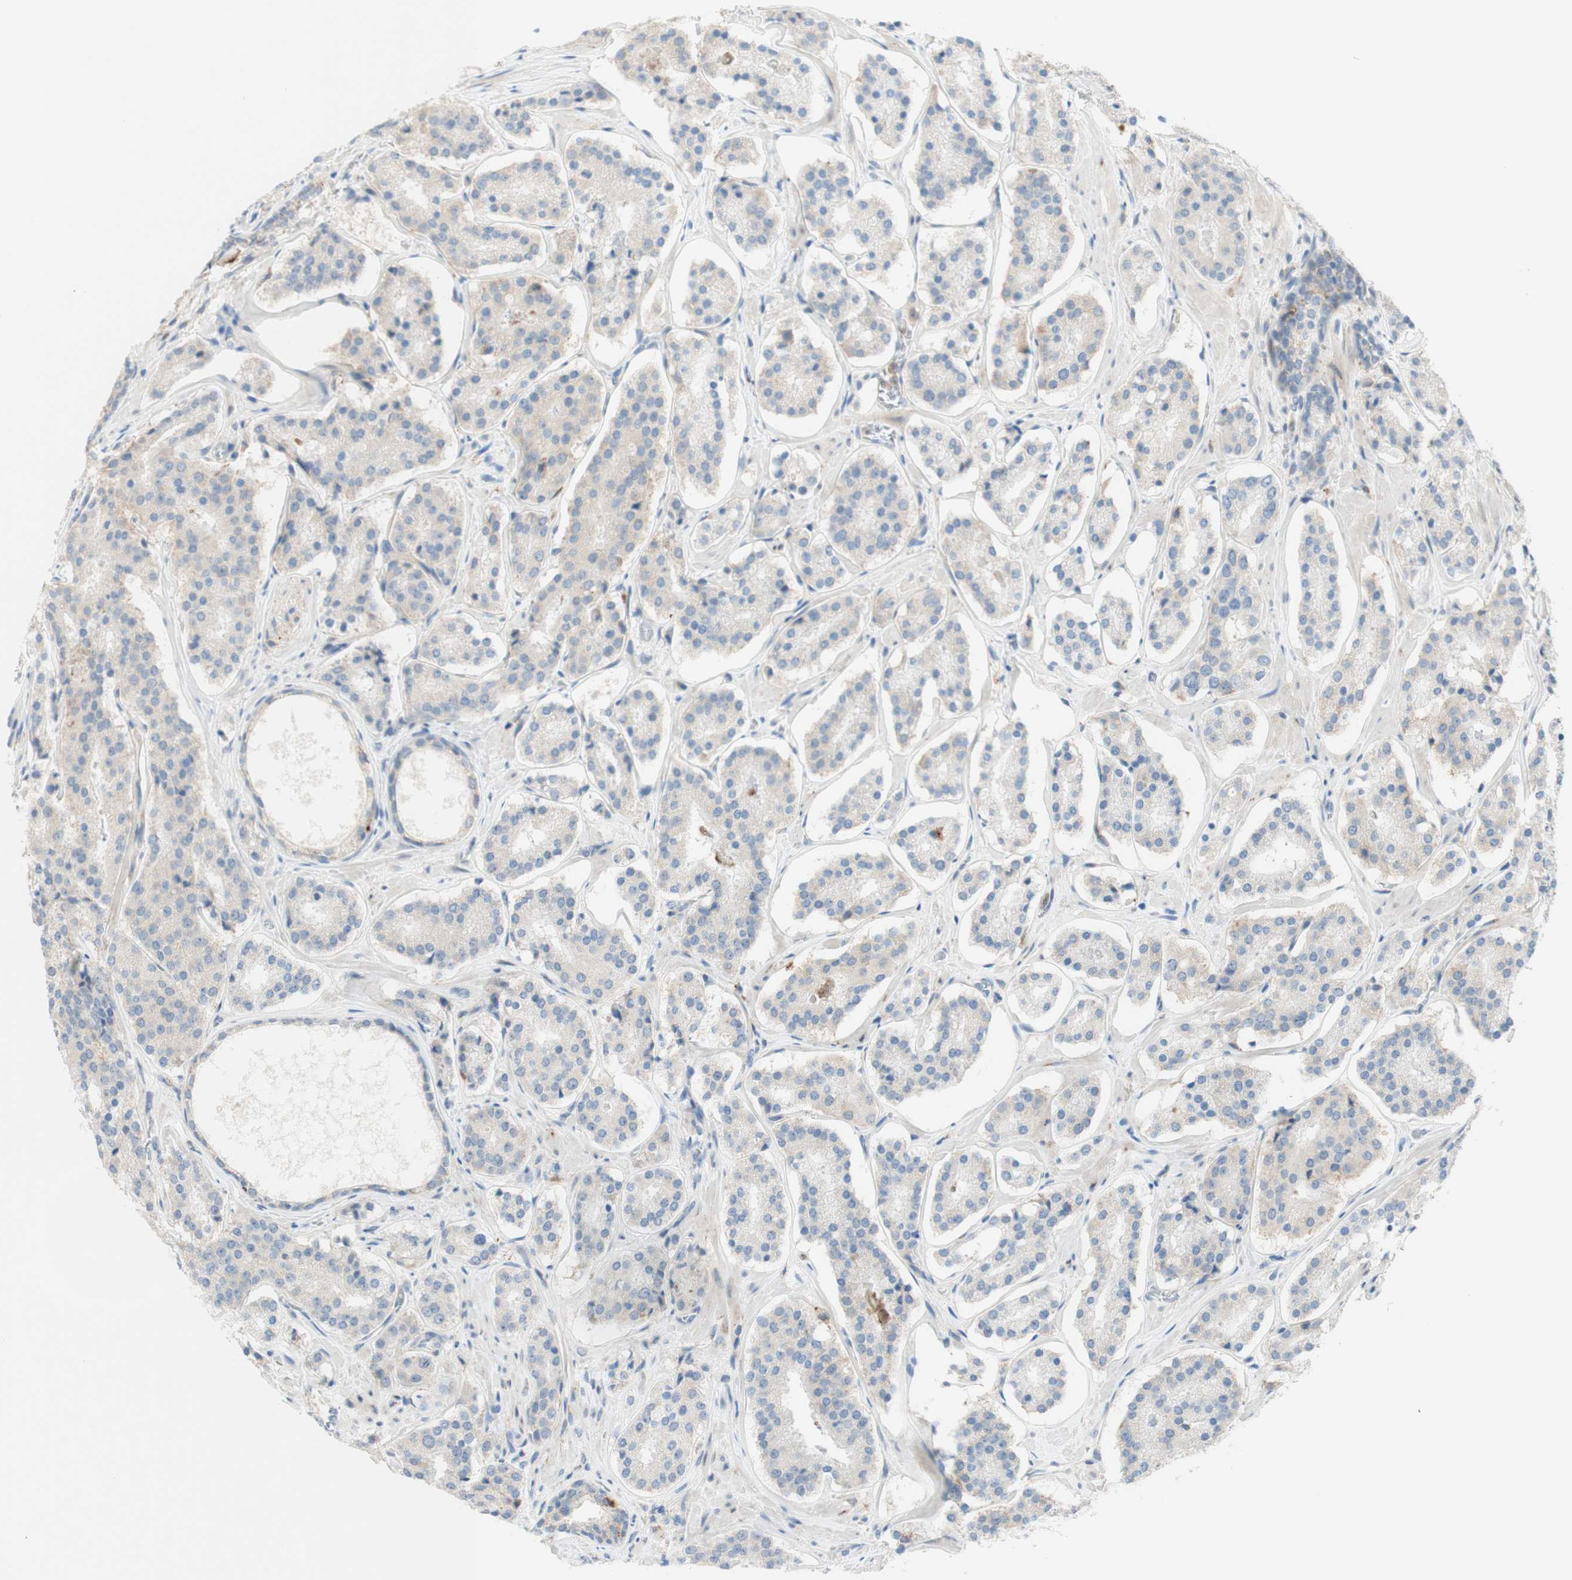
{"staining": {"intensity": "weak", "quantity": "<25%", "location": "cytoplasmic/membranous"}, "tissue": "prostate cancer", "cell_type": "Tumor cells", "image_type": "cancer", "snomed": [{"axis": "morphology", "description": "Adenocarcinoma, High grade"}, {"axis": "topography", "description": "Prostate"}], "caption": "High magnification brightfield microscopy of high-grade adenocarcinoma (prostate) stained with DAB (brown) and counterstained with hematoxylin (blue): tumor cells show no significant positivity. (DAB immunohistochemistry visualized using brightfield microscopy, high magnification).", "gene": "GAPT", "patient": {"sex": "male", "age": 60}}